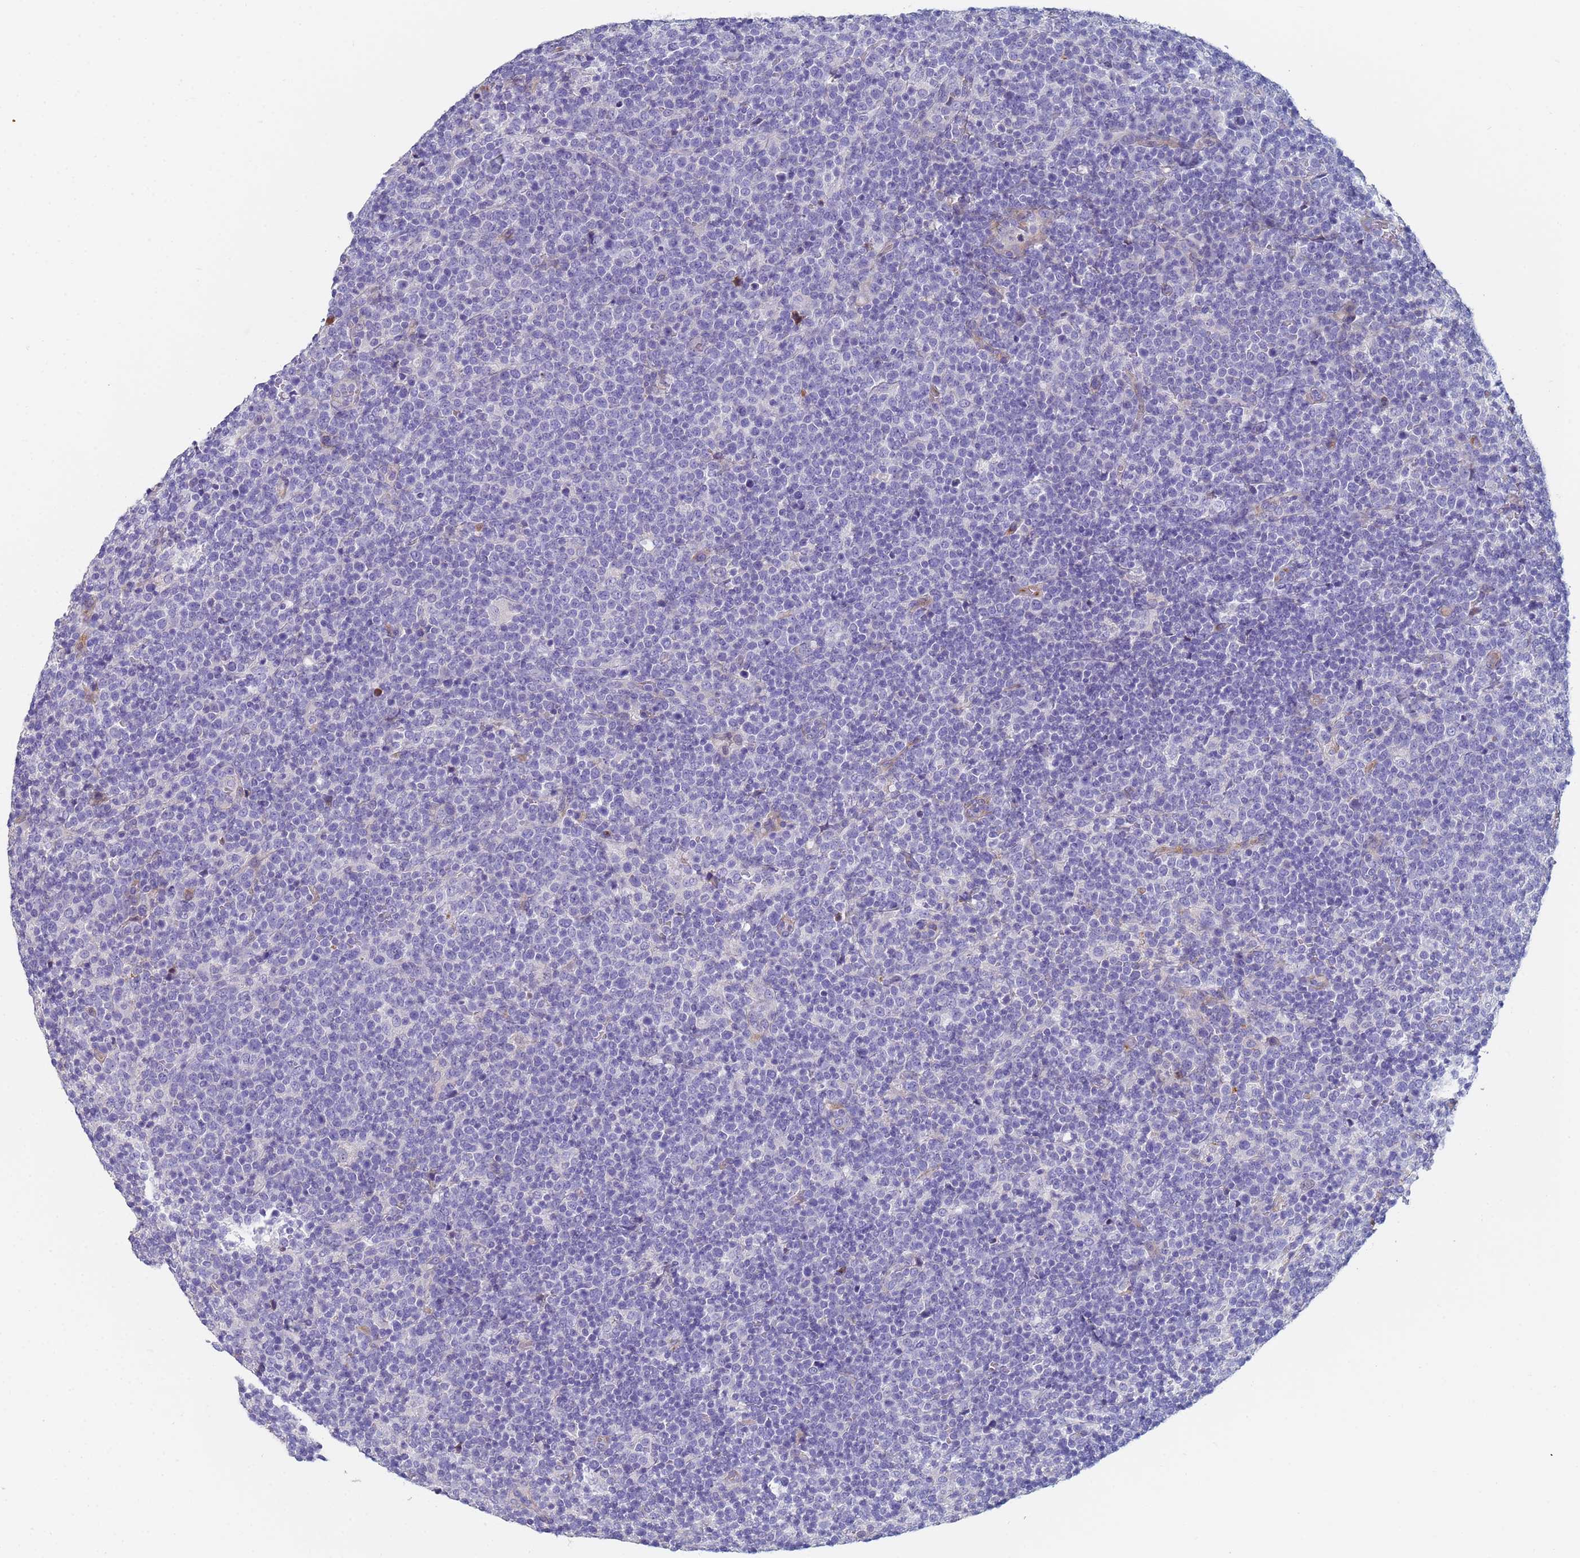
{"staining": {"intensity": "negative", "quantity": "none", "location": "none"}, "tissue": "lymphoma", "cell_type": "Tumor cells", "image_type": "cancer", "snomed": [{"axis": "morphology", "description": "Malignant lymphoma, non-Hodgkin's type, High grade"}, {"axis": "topography", "description": "Lymph node"}], "caption": "Tumor cells show no significant protein staining in high-grade malignant lymphoma, non-Hodgkin's type.", "gene": "ABCA8", "patient": {"sex": "male", "age": 61}}